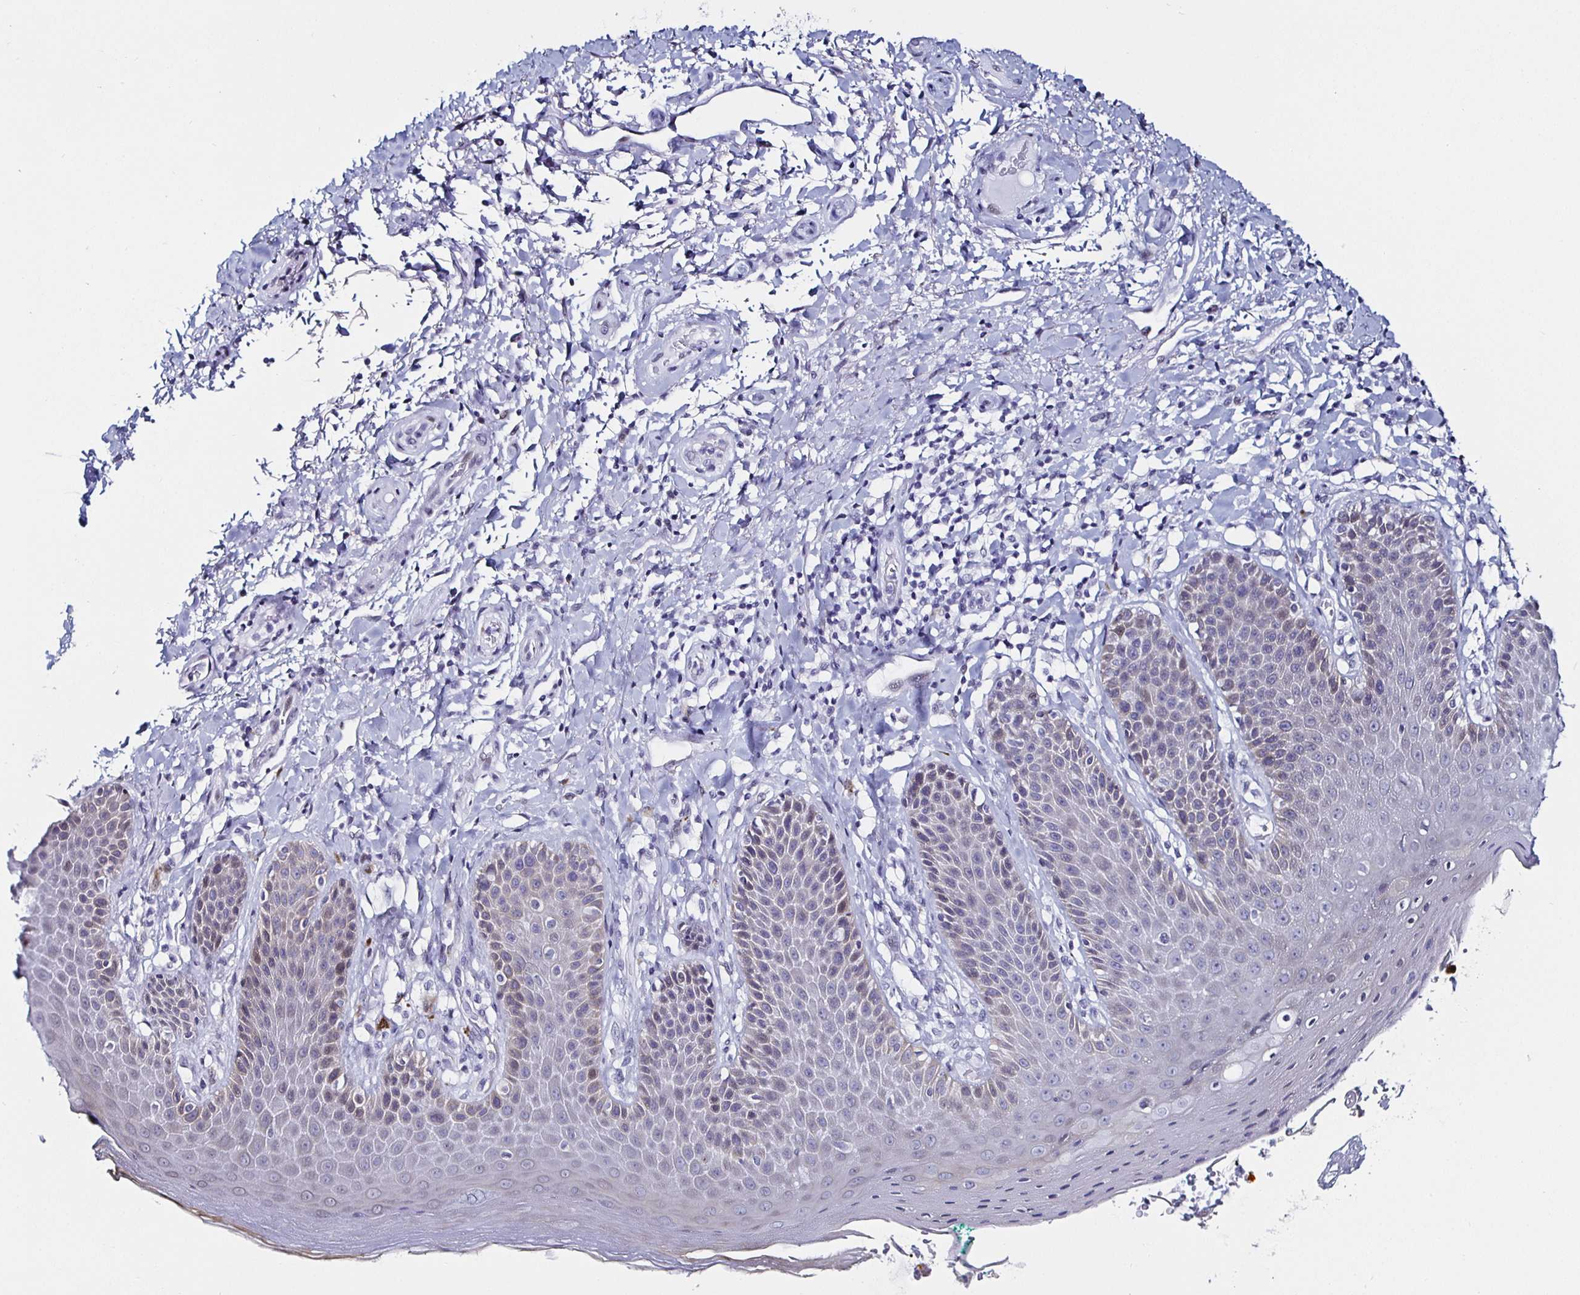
{"staining": {"intensity": "weak", "quantity": "<25%", "location": "cytoplasmic/membranous"}, "tissue": "skin", "cell_type": "Epidermal cells", "image_type": "normal", "snomed": [{"axis": "morphology", "description": "Normal tissue, NOS"}, {"axis": "topography", "description": "Anal"}, {"axis": "topography", "description": "Peripheral nerve tissue"}], "caption": "A high-resolution micrograph shows IHC staining of unremarkable skin, which demonstrates no significant staining in epidermal cells. (DAB (3,3'-diaminobenzidine) IHC, high magnification).", "gene": "KRT4", "patient": {"sex": "male", "age": 51}}